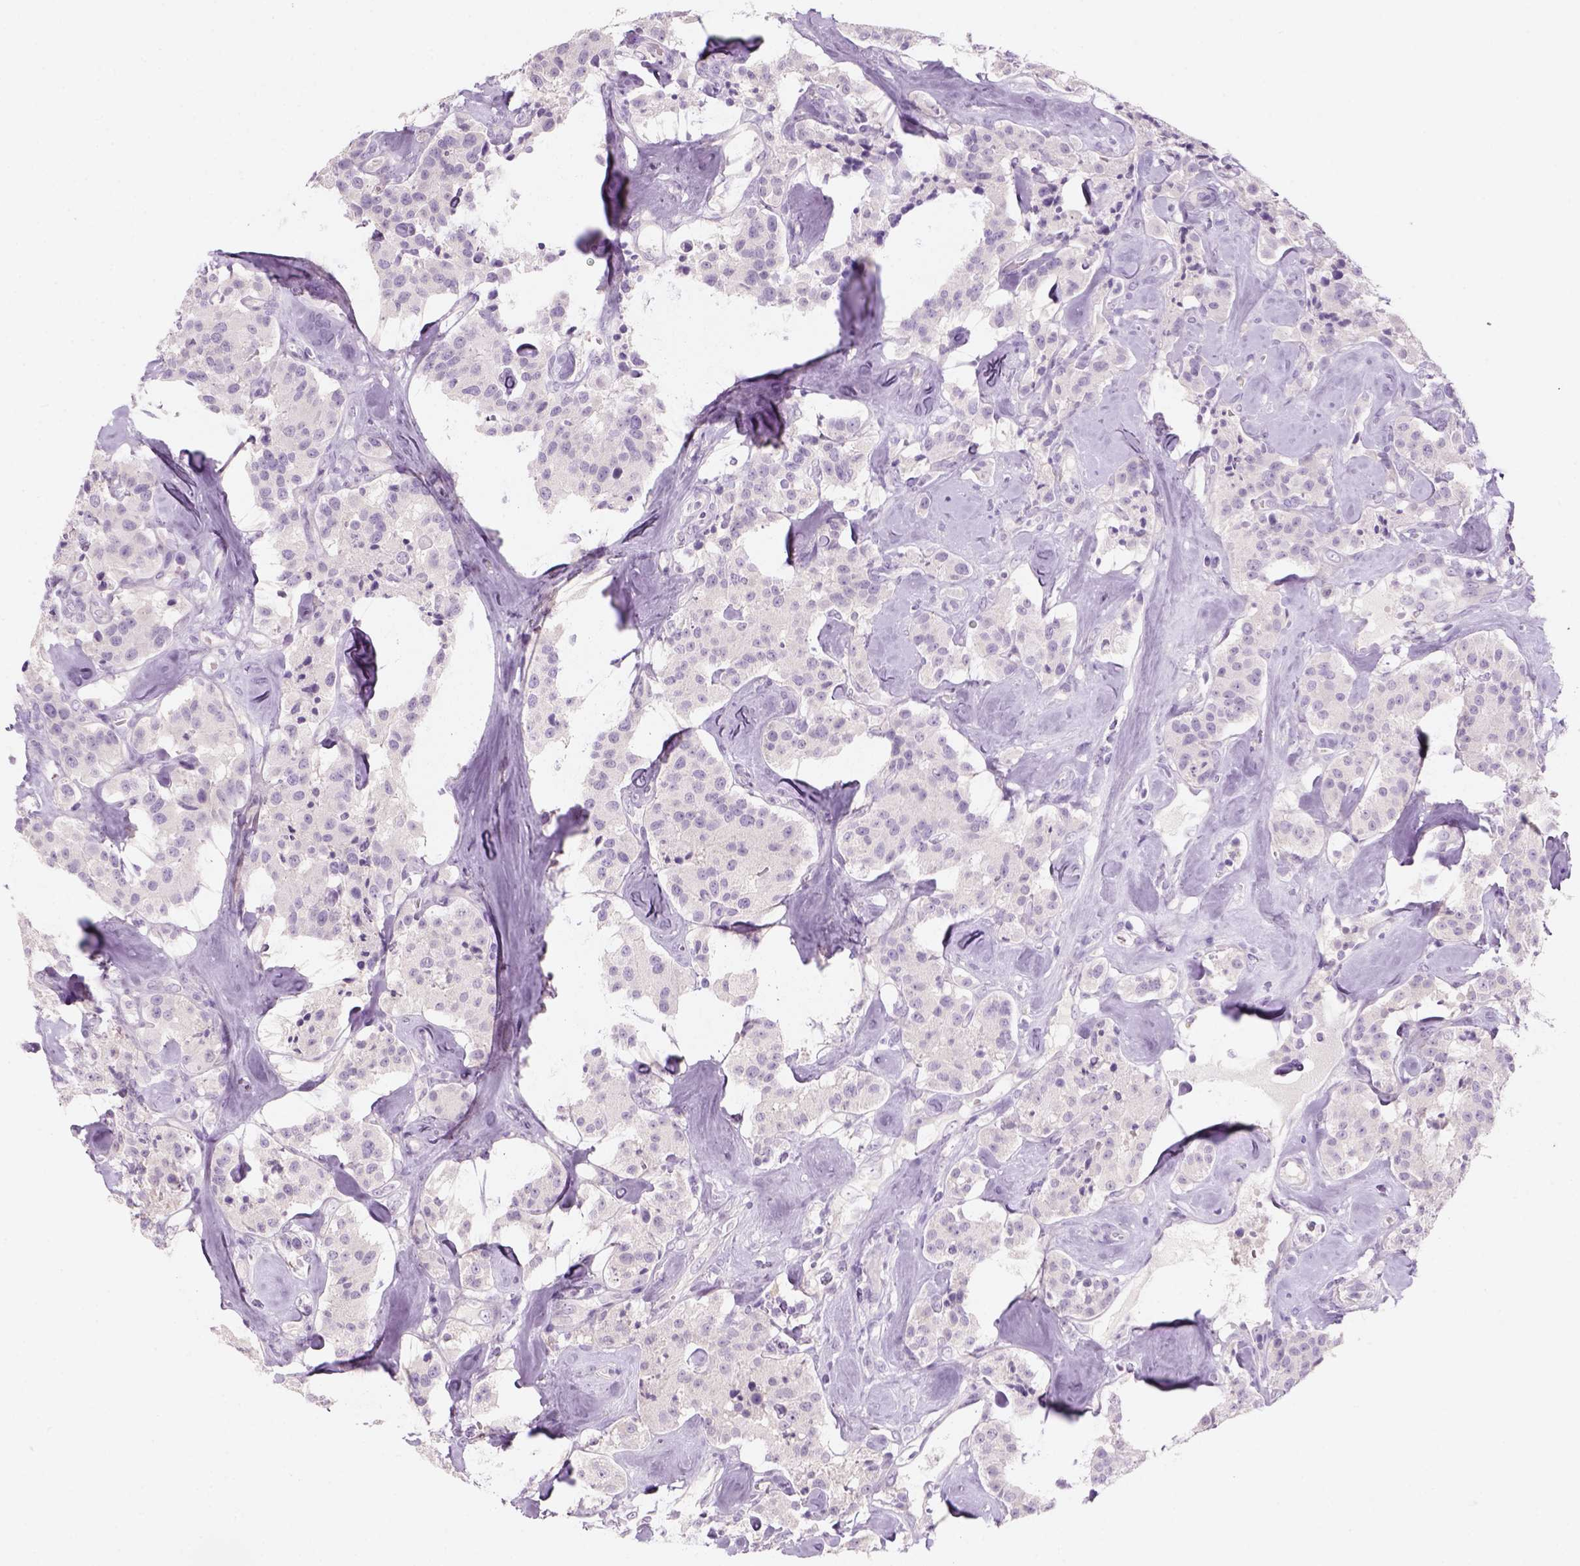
{"staining": {"intensity": "negative", "quantity": "none", "location": "none"}, "tissue": "carcinoid", "cell_type": "Tumor cells", "image_type": "cancer", "snomed": [{"axis": "morphology", "description": "Carcinoid, malignant, NOS"}, {"axis": "topography", "description": "Pancreas"}], "caption": "This micrograph is of carcinoid (malignant) stained with IHC to label a protein in brown with the nuclei are counter-stained blue. There is no staining in tumor cells. (DAB (3,3'-diaminobenzidine) immunohistochemistry, high magnification).", "gene": "KRT25", "patient": {"sex": "male", "age": 41}}